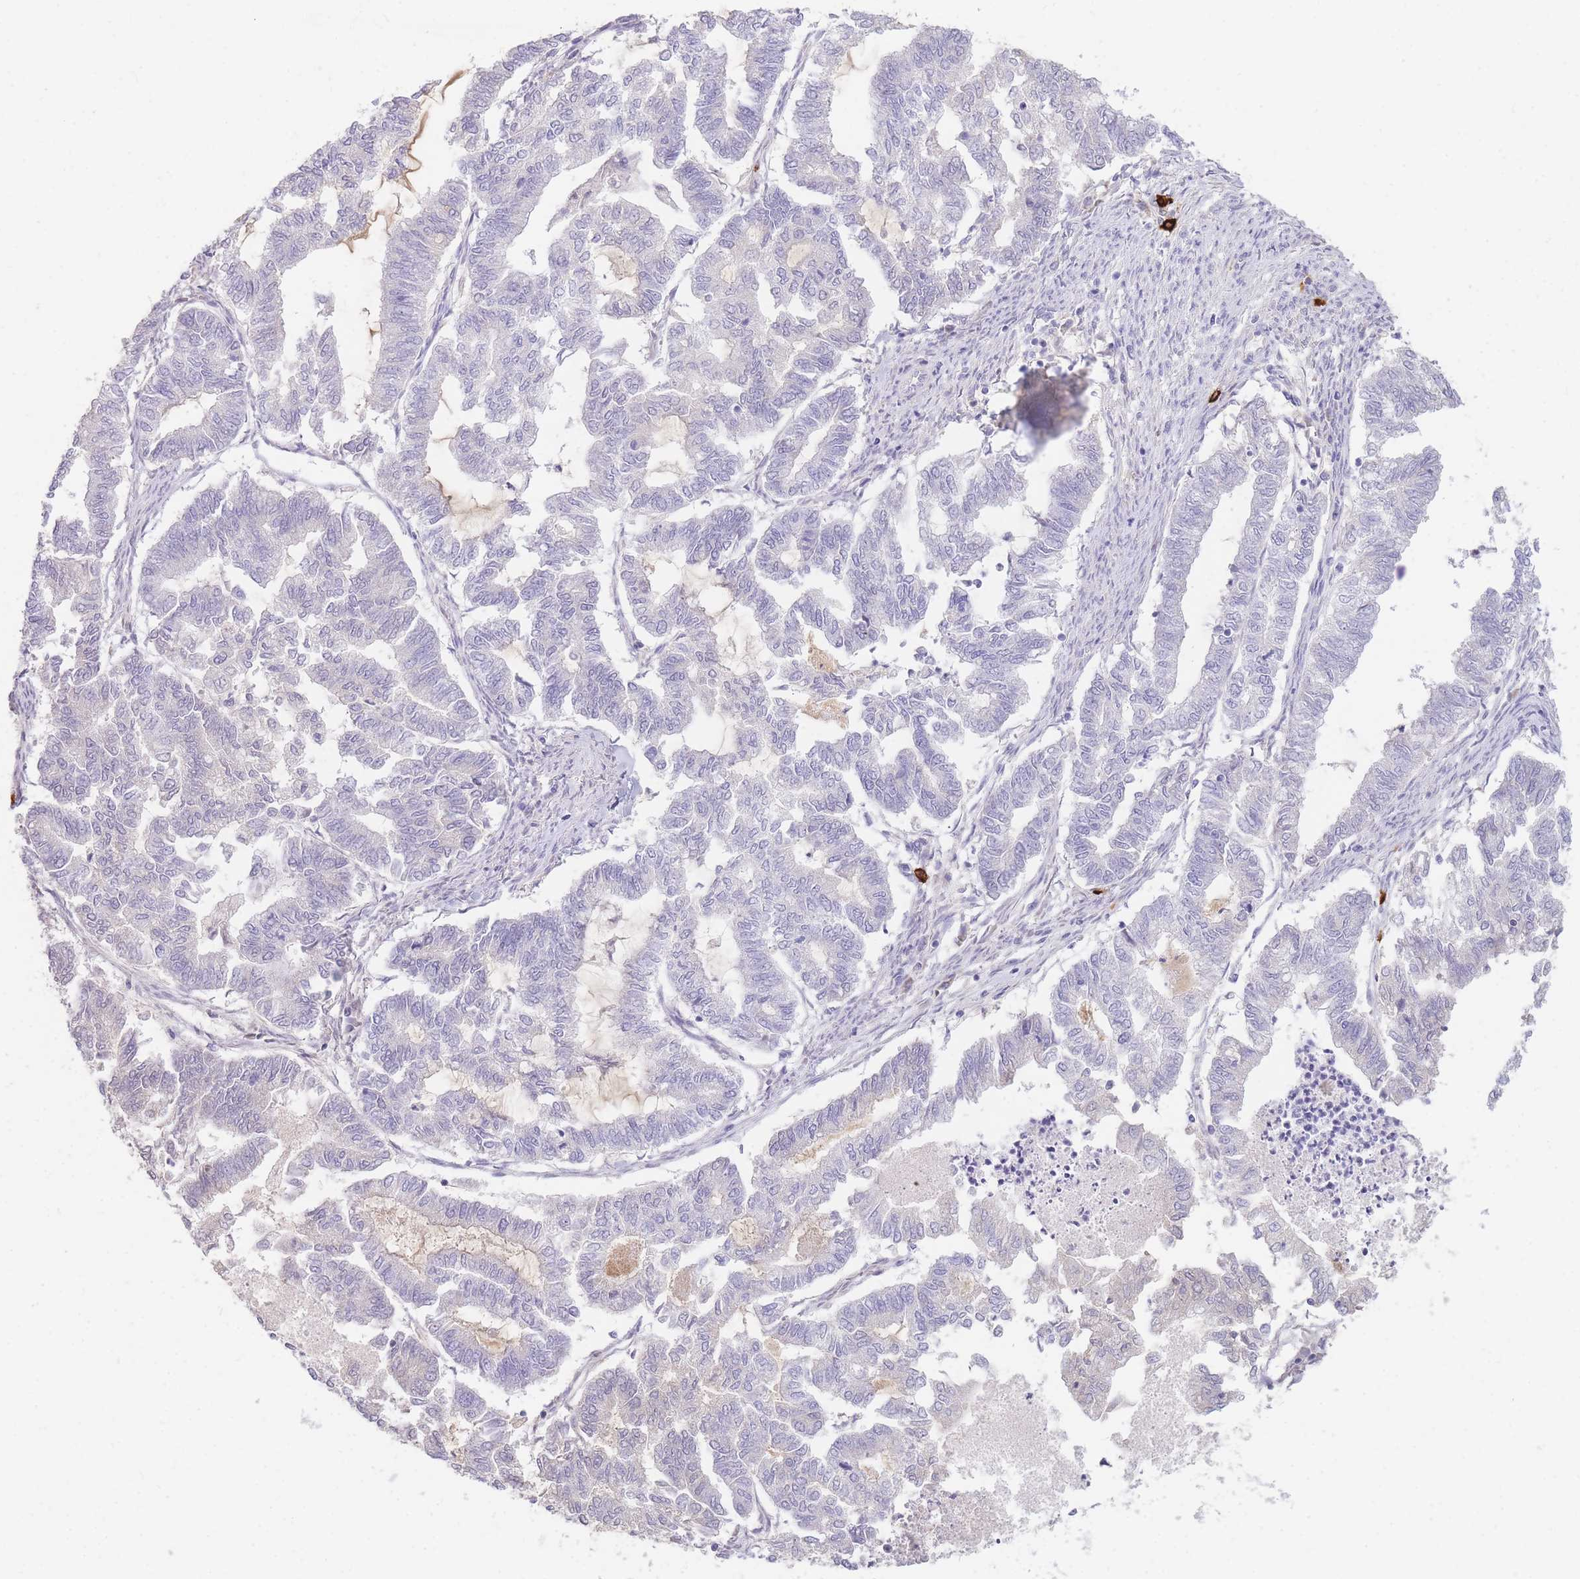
{"staining": {"intensity": "negative", "quantity": "none", "location": "none"}, "tissue": "endometrial cancer", "cell_type": "Tumor cells", "image_type": "cancer", "snomed": [{"axis": "morphology", "description": "Adenocarcinoma, NOS"}, {"axis": "topography", "description": "Endometrium"}], "caption": "This is an IHC micrograph of adenocarcinoma (endometrial). There is no staining in tumor cells.", "gene": "TPSD1", "patient": {"sex": "female", "age": 79}}